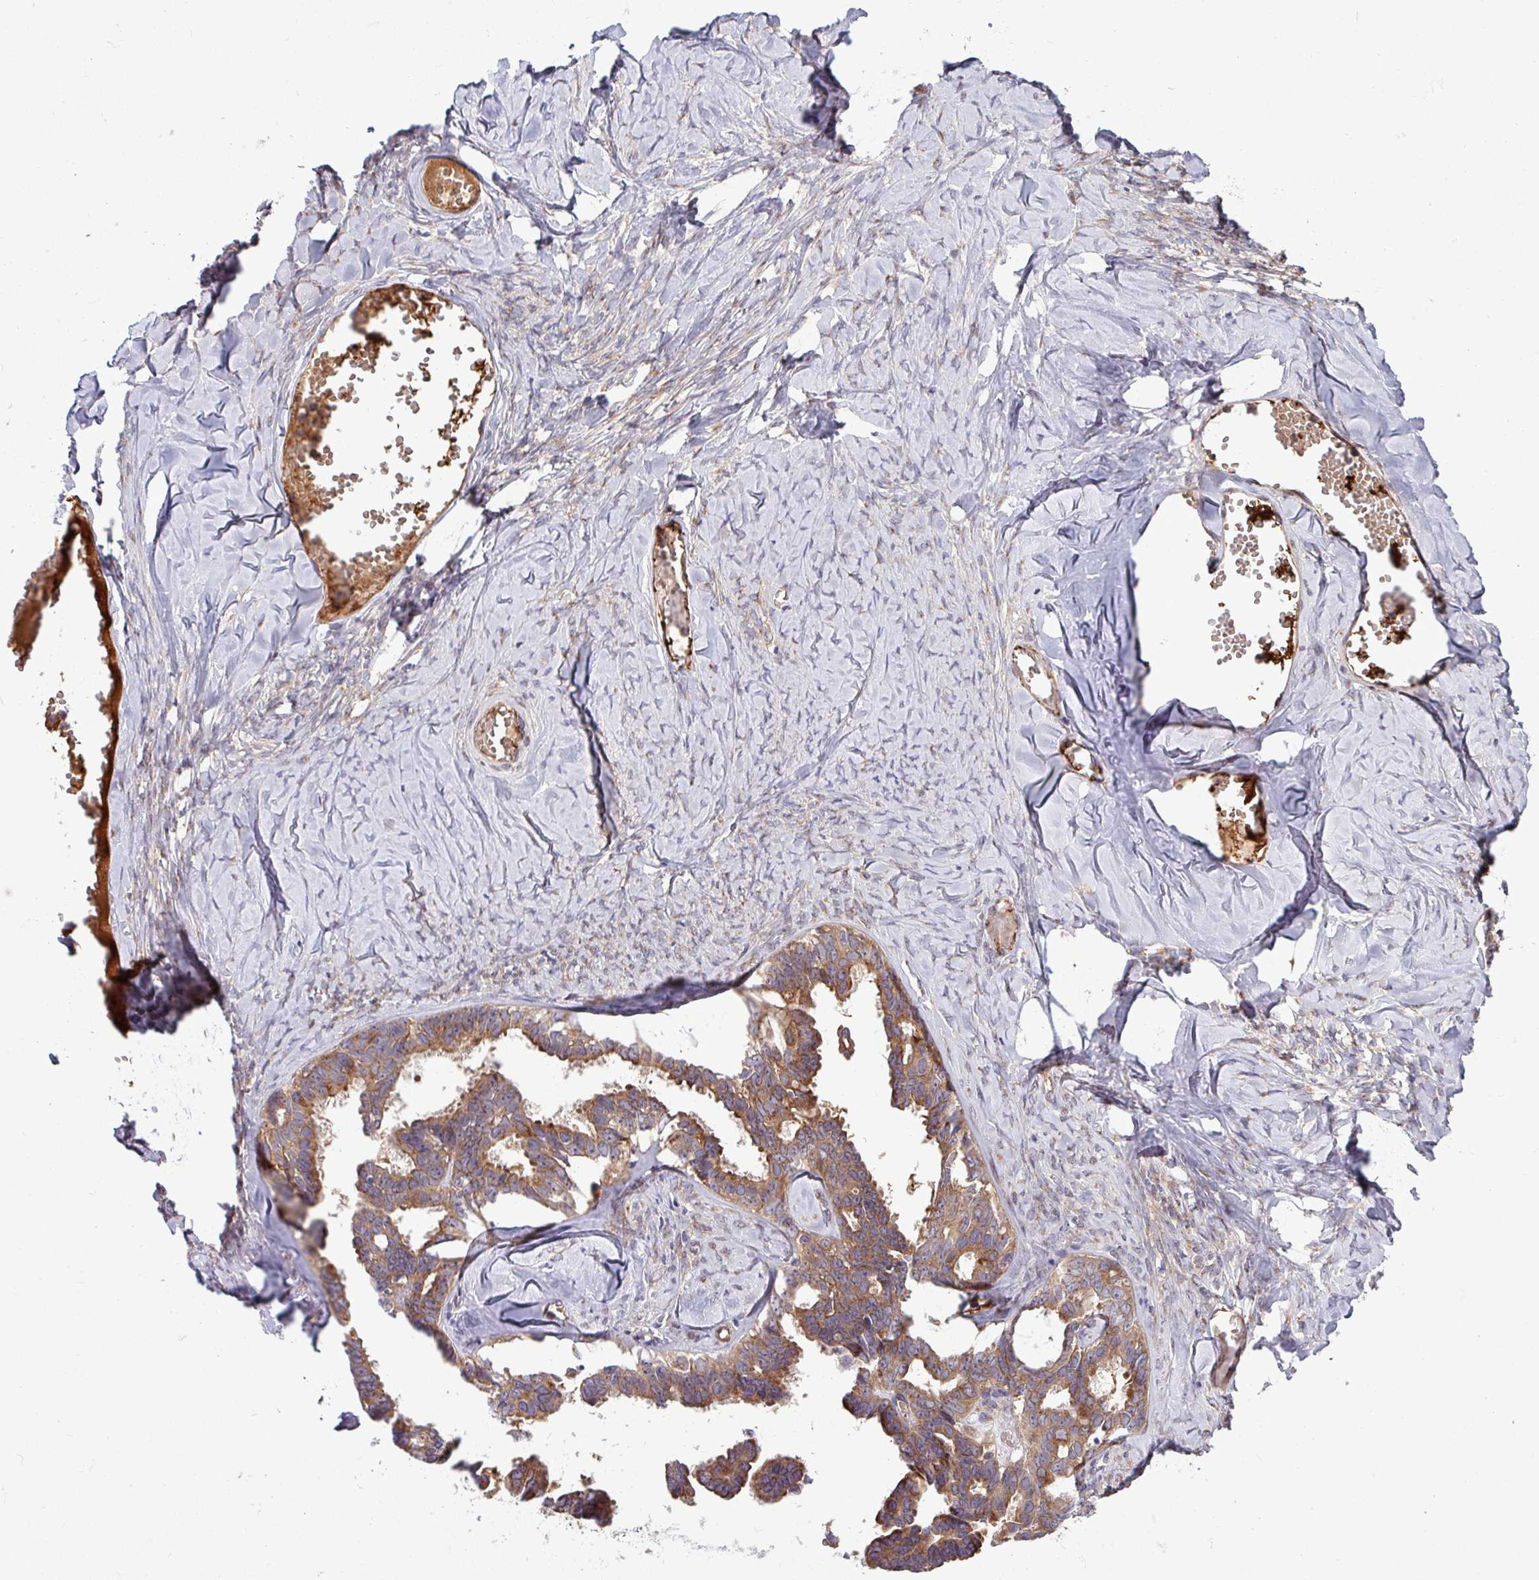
{"staining": {"intensity": "moderate", "quantity": ">75%", "location": "cytoplasmic/membranous"}, "tissue": "ovarian cancer", "cell_type": "Tumor cells", "image_type": "cancer", "snomed": [{"axis": "morphology", "description": "Cystadenocarcinoma, serous, NOS"}, {"axis": "topography", "description": "Ovary"}], "caption": "A photomicrograph of ovarian cancer stained for a protein reveals moderate cytoplasmic/membranous brown staining in tumor cells.", "gene": "LSM12", "patient": {"sex": "female", "age": 69}}